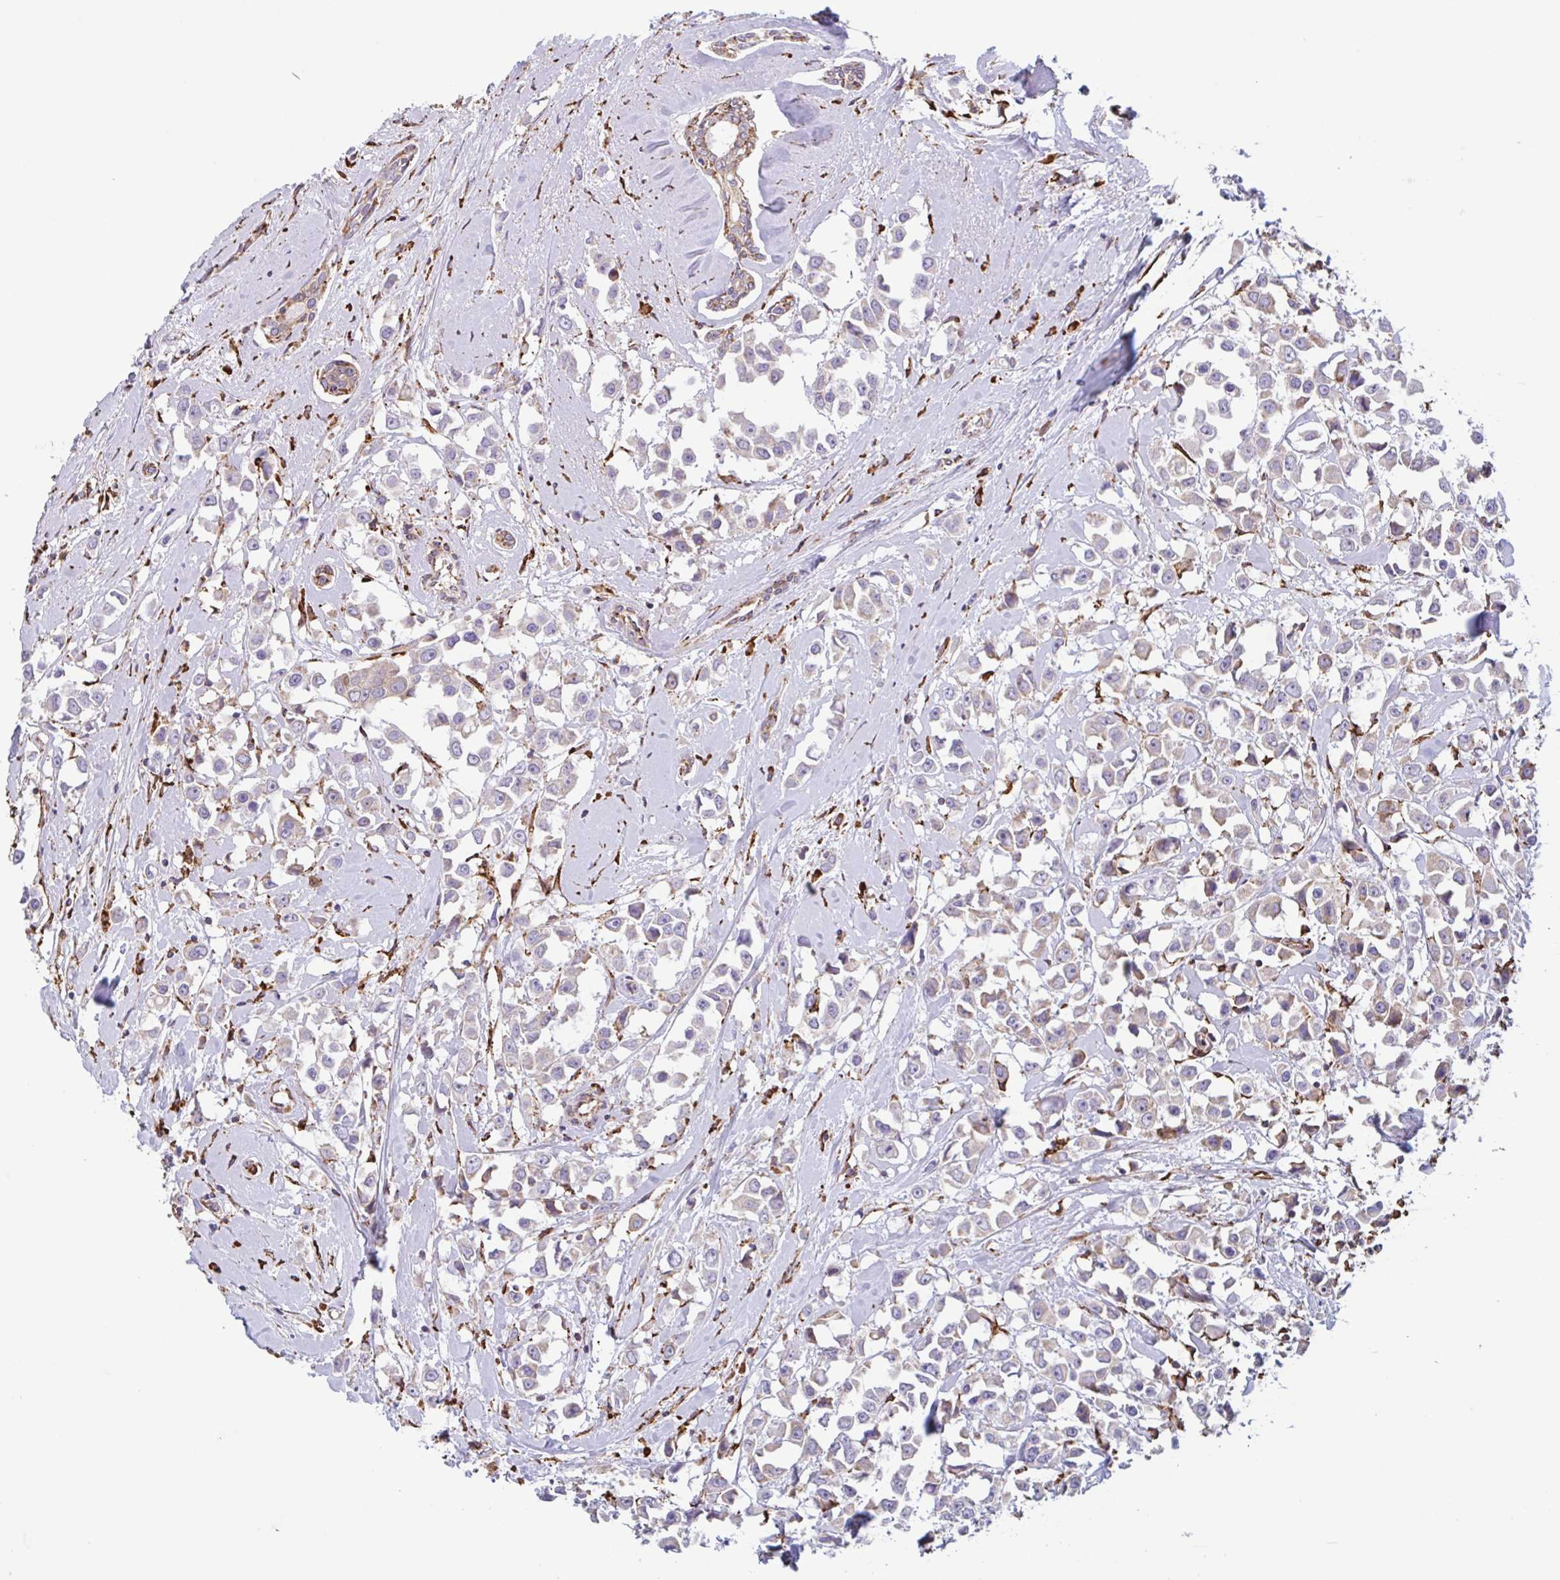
{"staining": {"intensity": "negative", "quantity": "none", "location": "none"}, "tissue": "breast cancer", "cell_type": "Tumor cells", "image_type": "cancer", "snomed": [{"axis": "morphology", "description": "Duct carcinoma"}, {"axis": "topography", "description": "Breast"}], "caption": "This is a image of immunohistochemistry staining of invasive ductal carcinoma (breast), which shows no staining in tumor cells.", "gene": "DOK4", "patient": {"sex": "female", "age": 61}}